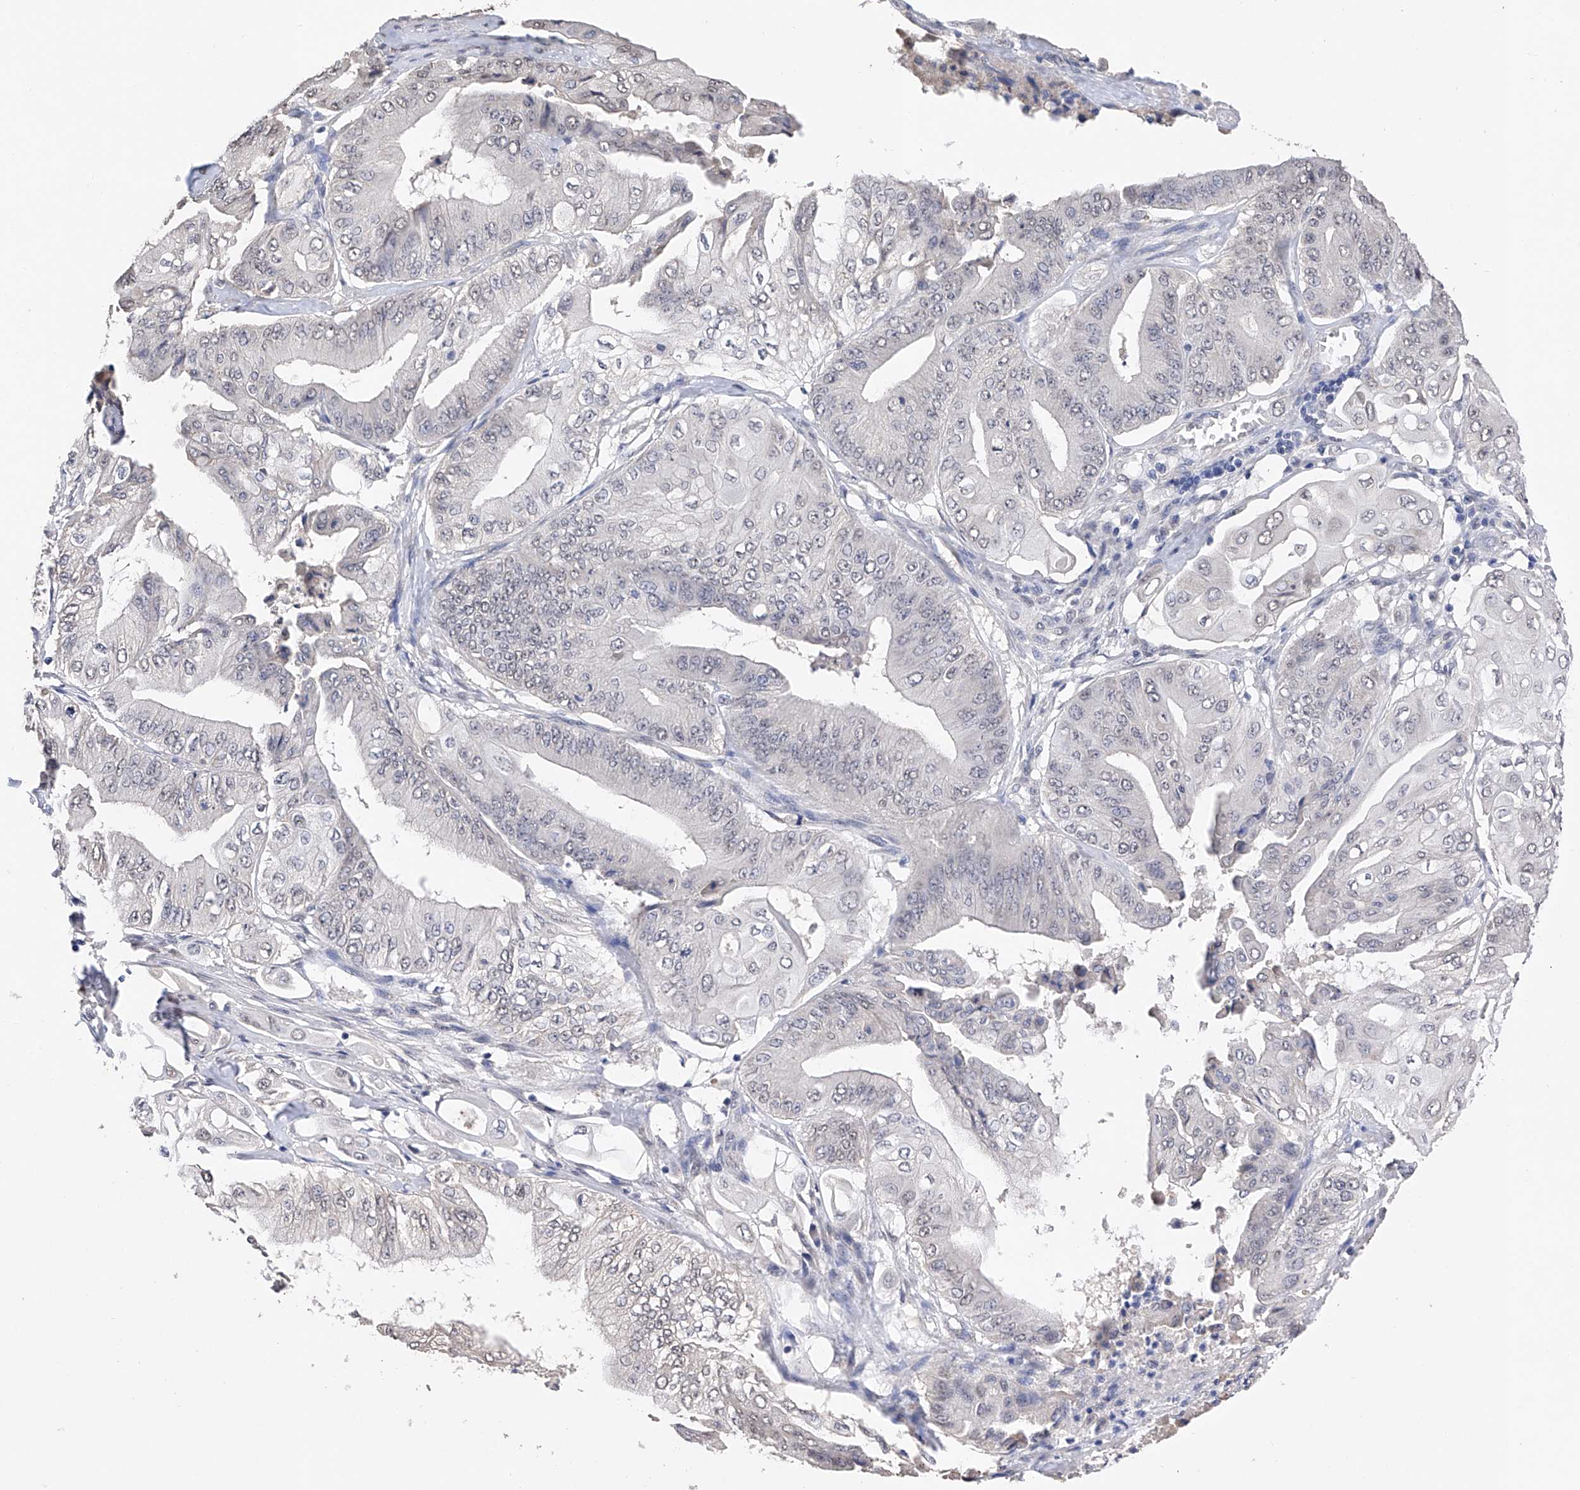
{"staining": {"intensity": "negative", "quantity": "none", "location": "none"}, "tissue": "pancreatic cancer", "cell_type": "Tumor cells", "image_type": "cancer", "snomed": [{"axis": "morphology", "description": "Adenocarcinoma, NOS"}, {"axis": "topography", "description": "Pancreas"}], "caption": "This is an immunohistochemistry micrograph of pancreatic cancer (adenocarcinoma). There is no expression in tumor cells.", "gene": "DMAP1", "patient": {"sex": "female", "age": 77}}